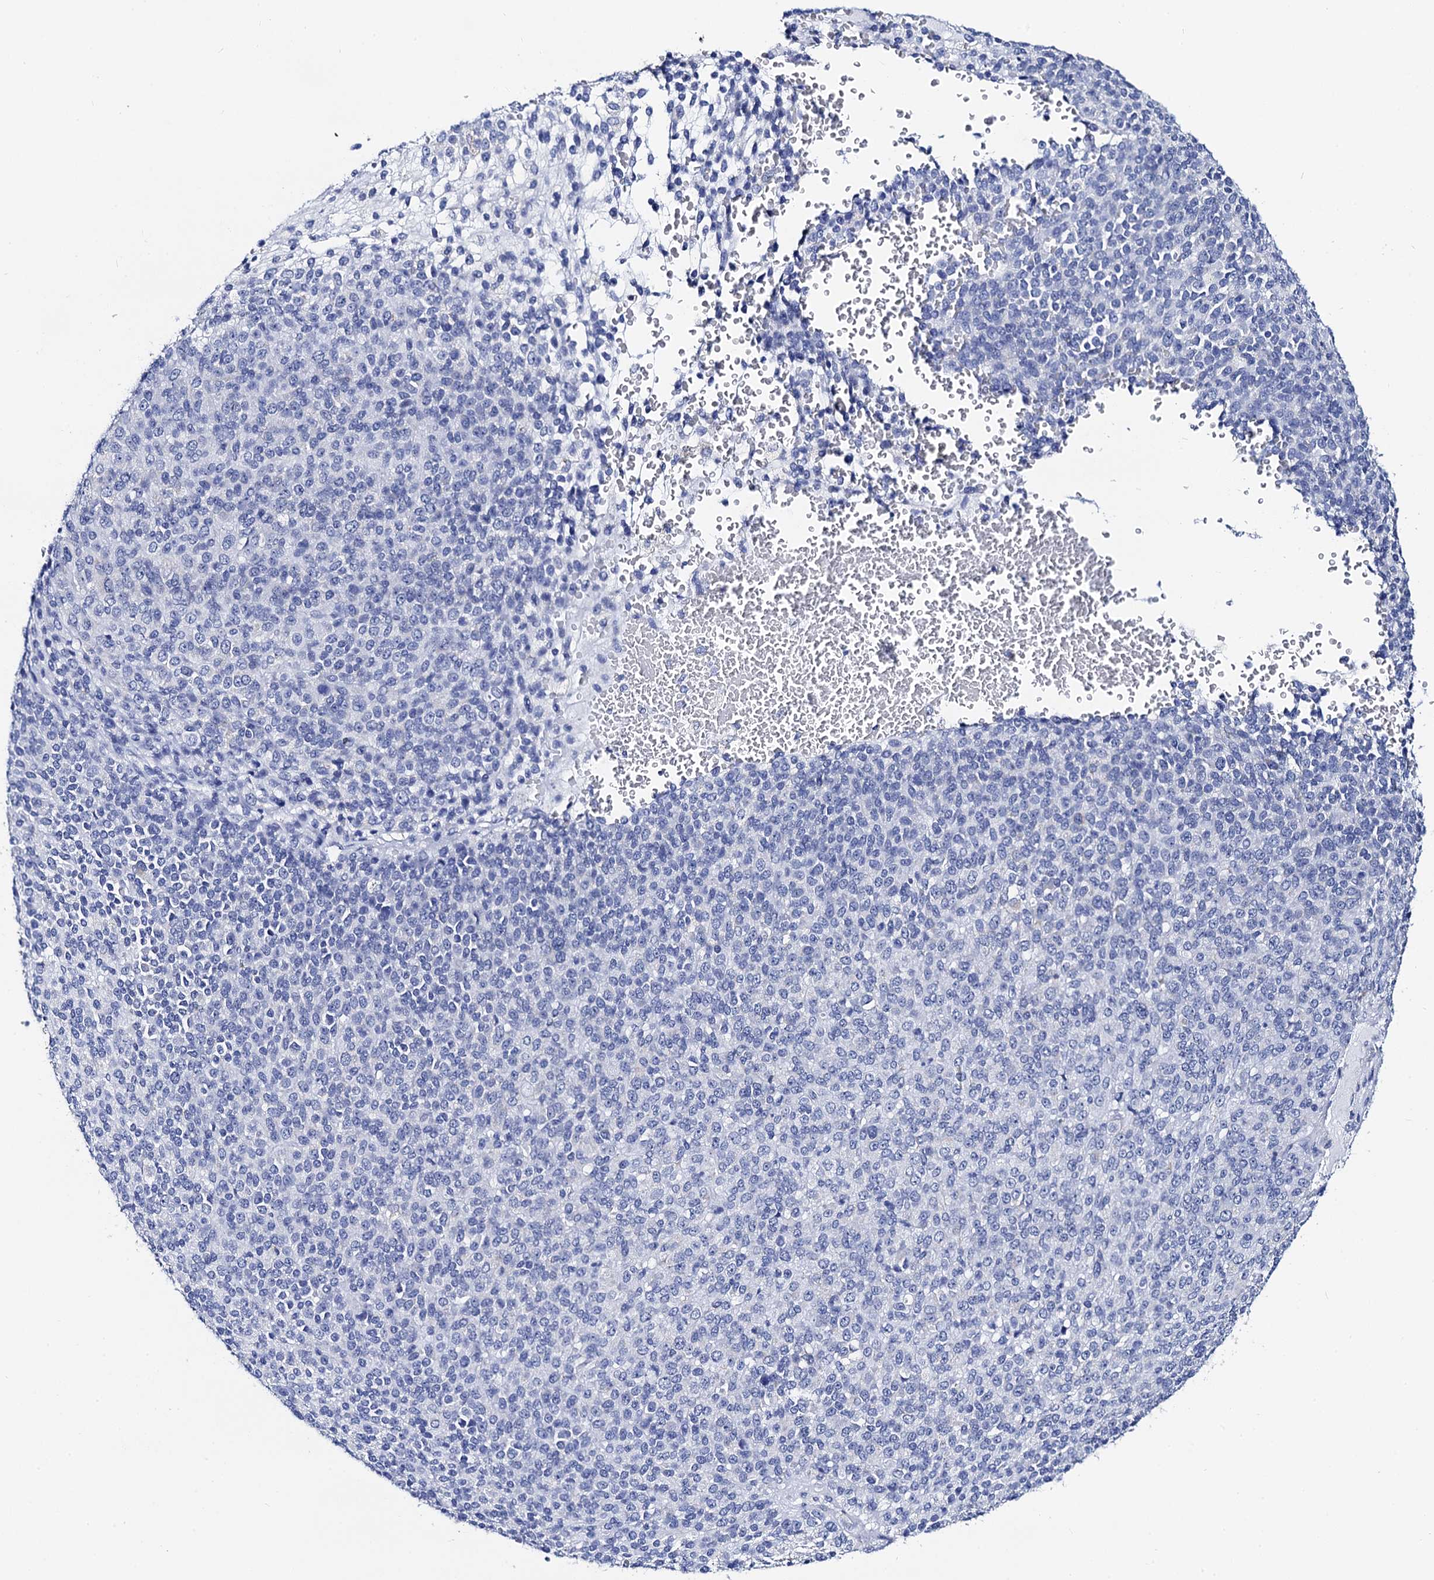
{"staining": {"intensity": "negative", "quantity": "none", "location": "none"}, "tissue": "melanoma", "cell_type": "Tumor cells", "image_type": "cancer", "snomed": [{"axis": "morphology", "description": "Malignant melanoma, Metastatic site"}, {"axis": "topography", "description": "Brain"}], "caption": "This is an immunohistochemistry (IHC) micrograph of malignant melanoma (metastatic site). There is no expression in tumor cells.", "gene": "ACADSB", "patient": {"sex": "female", "age": 56}}